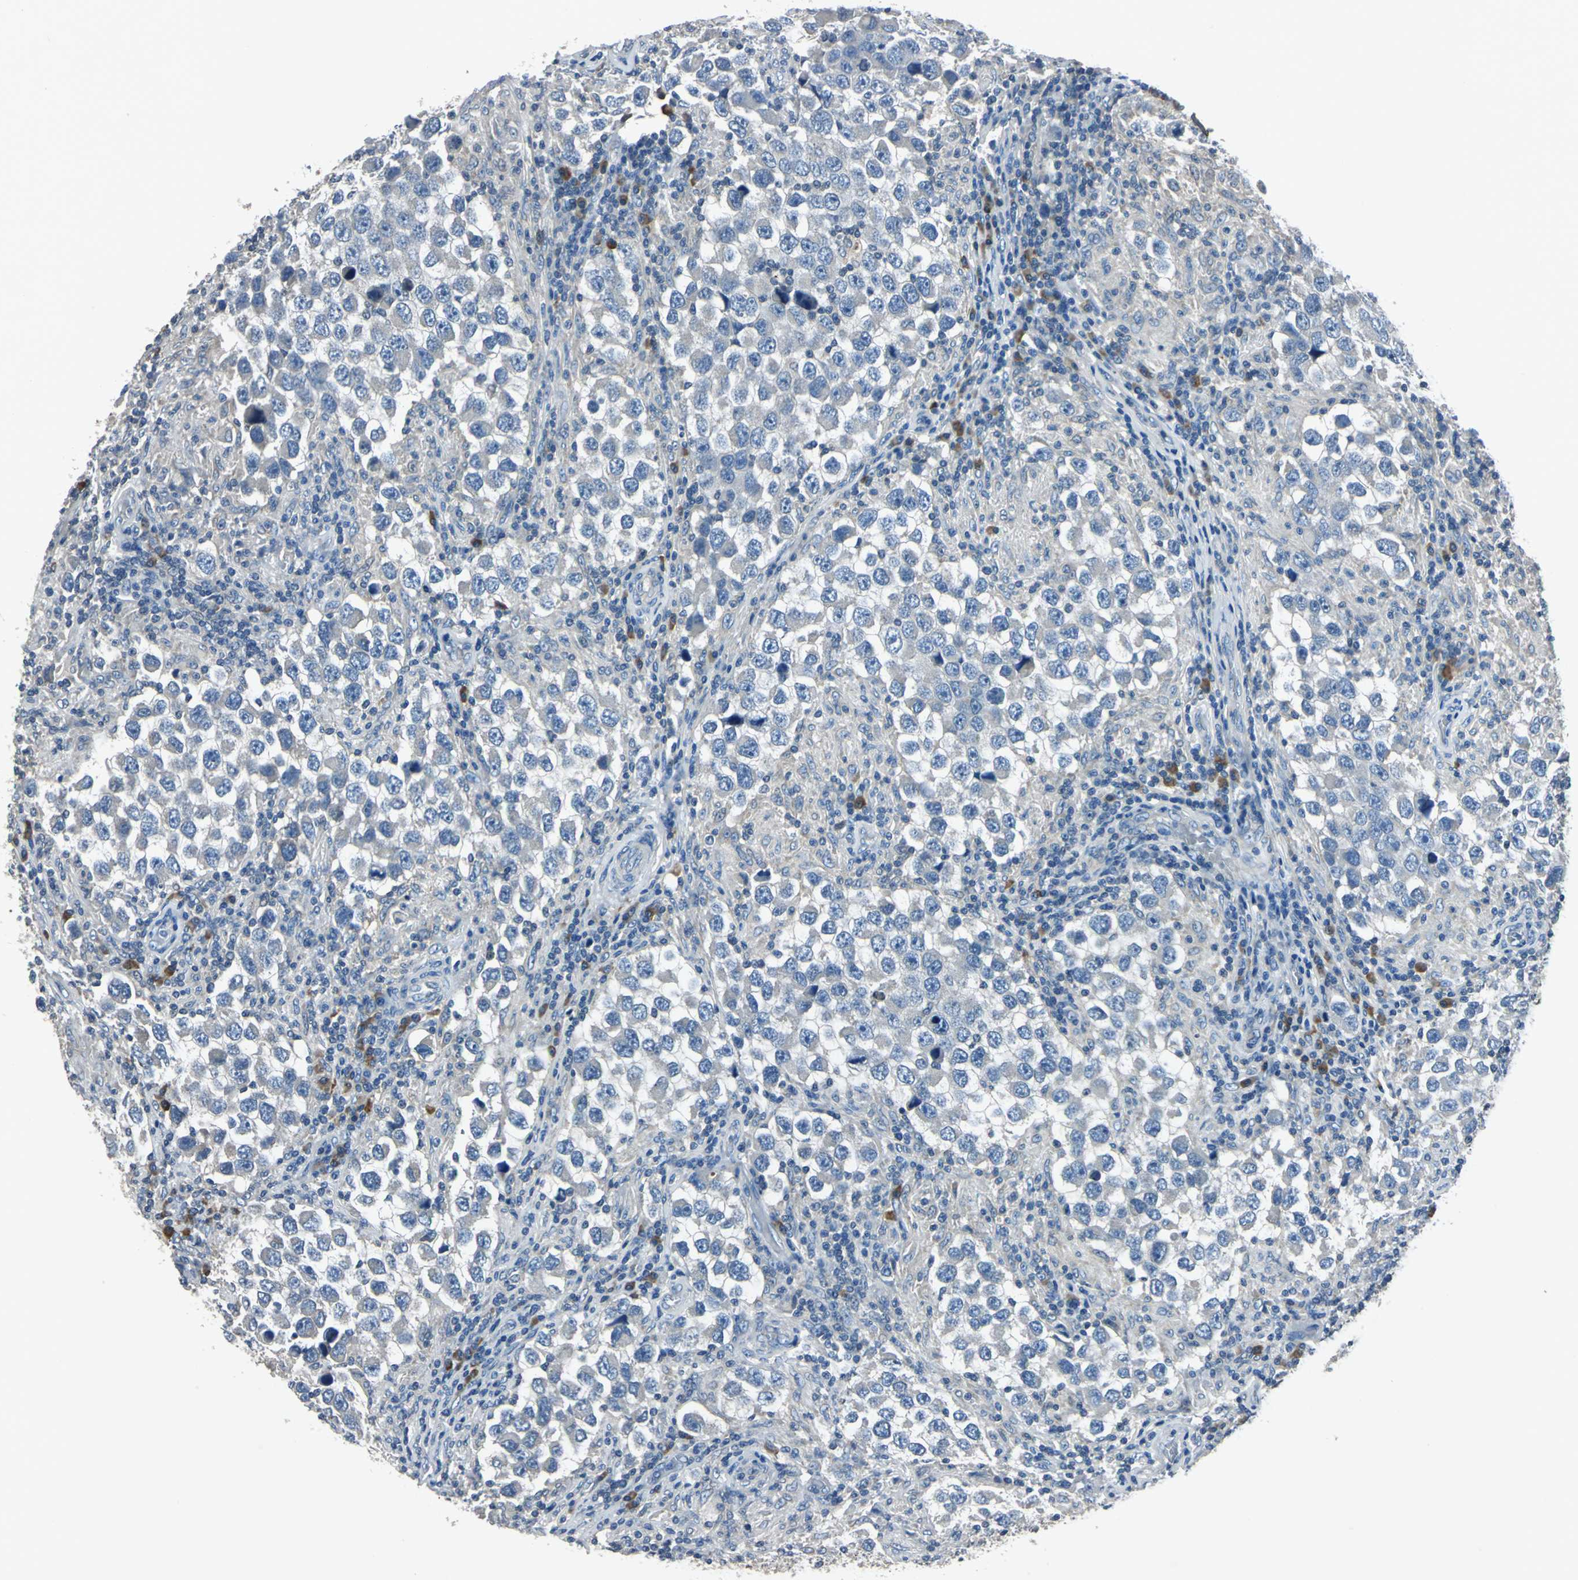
{"staining": {"intensity": "negative", "quantity": "none", "location": "none"}, "tissue": "testis cancer", "cell_type": "Tumor cells", "image_type": "cancer", "snomed": [{"axis": "morphology", "description": "Carcinoma, Embryonal, NOS"}, {"axis": "topography", "description": "Testis"}], "caption": "This is an immunohistochemistry histopathology image of human testis cancer (embryonal carcinoma). There is no expression in tumor cells.", "gene": "SLC2A13", "patient": {"sex": "male", "age": 21}}